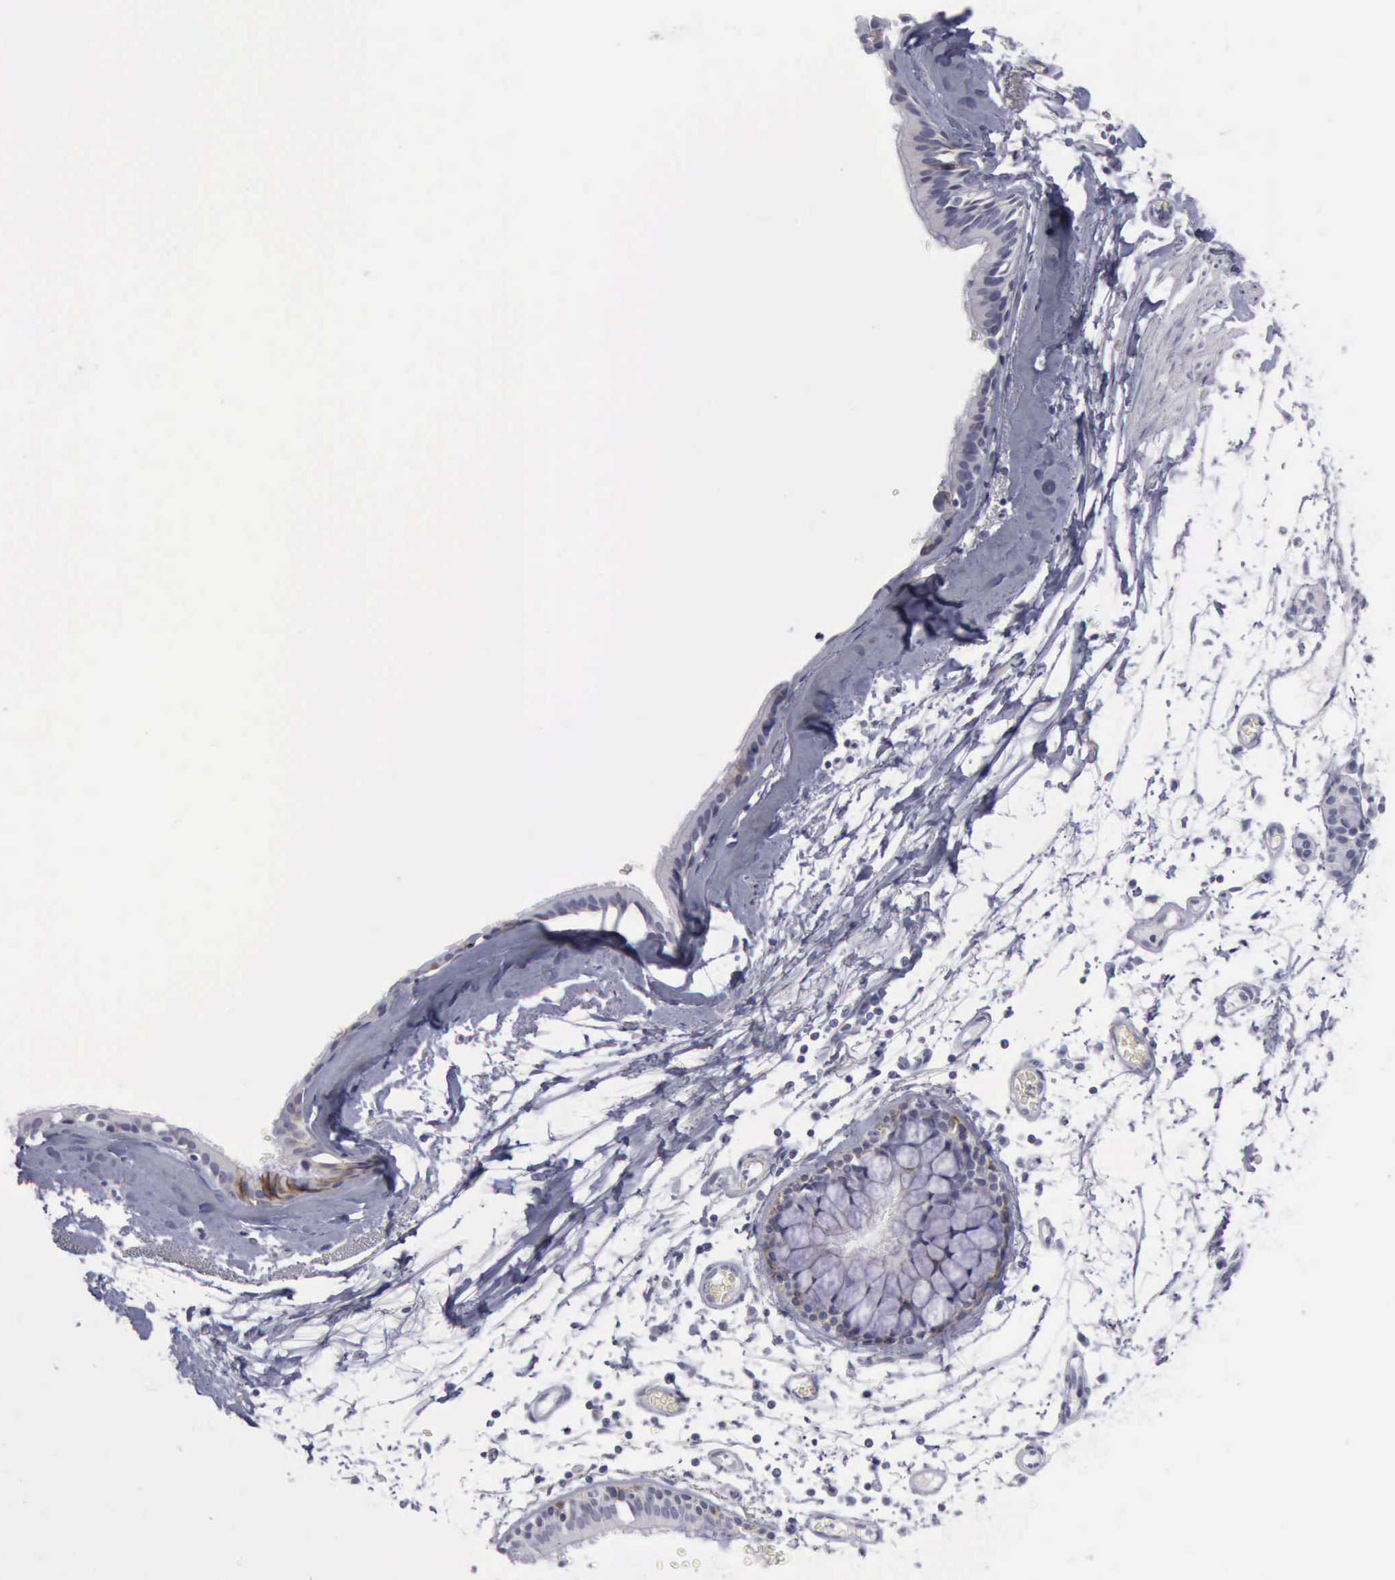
{"staining": {"intensity": "moderate", "quantity": "25%-75%", "location": "cytoplasmic/membranous"}, "tissue": "bronchus", "cell_type": "Respiratory epithelial cells", "image_type": "normal", "snomed": [{"axis": "morphology", "description": "Normal tissue, NOS"}, {"axis": "topography", "description": "Bronchus"}, {"axis": "topography", "description": "Lung"}], "caption": "Protein expression analysis of benign bronchus displays moderate cytoplasmic/membranous positivity in about 25%-75% of respiratory epithelial cells. (DAB (3,3'-diaminobenzidine) = brown stain, brightfield microscopy at high magnification).", "gene": "CDH2", "patient": {"sex": "female", "age": 56}}